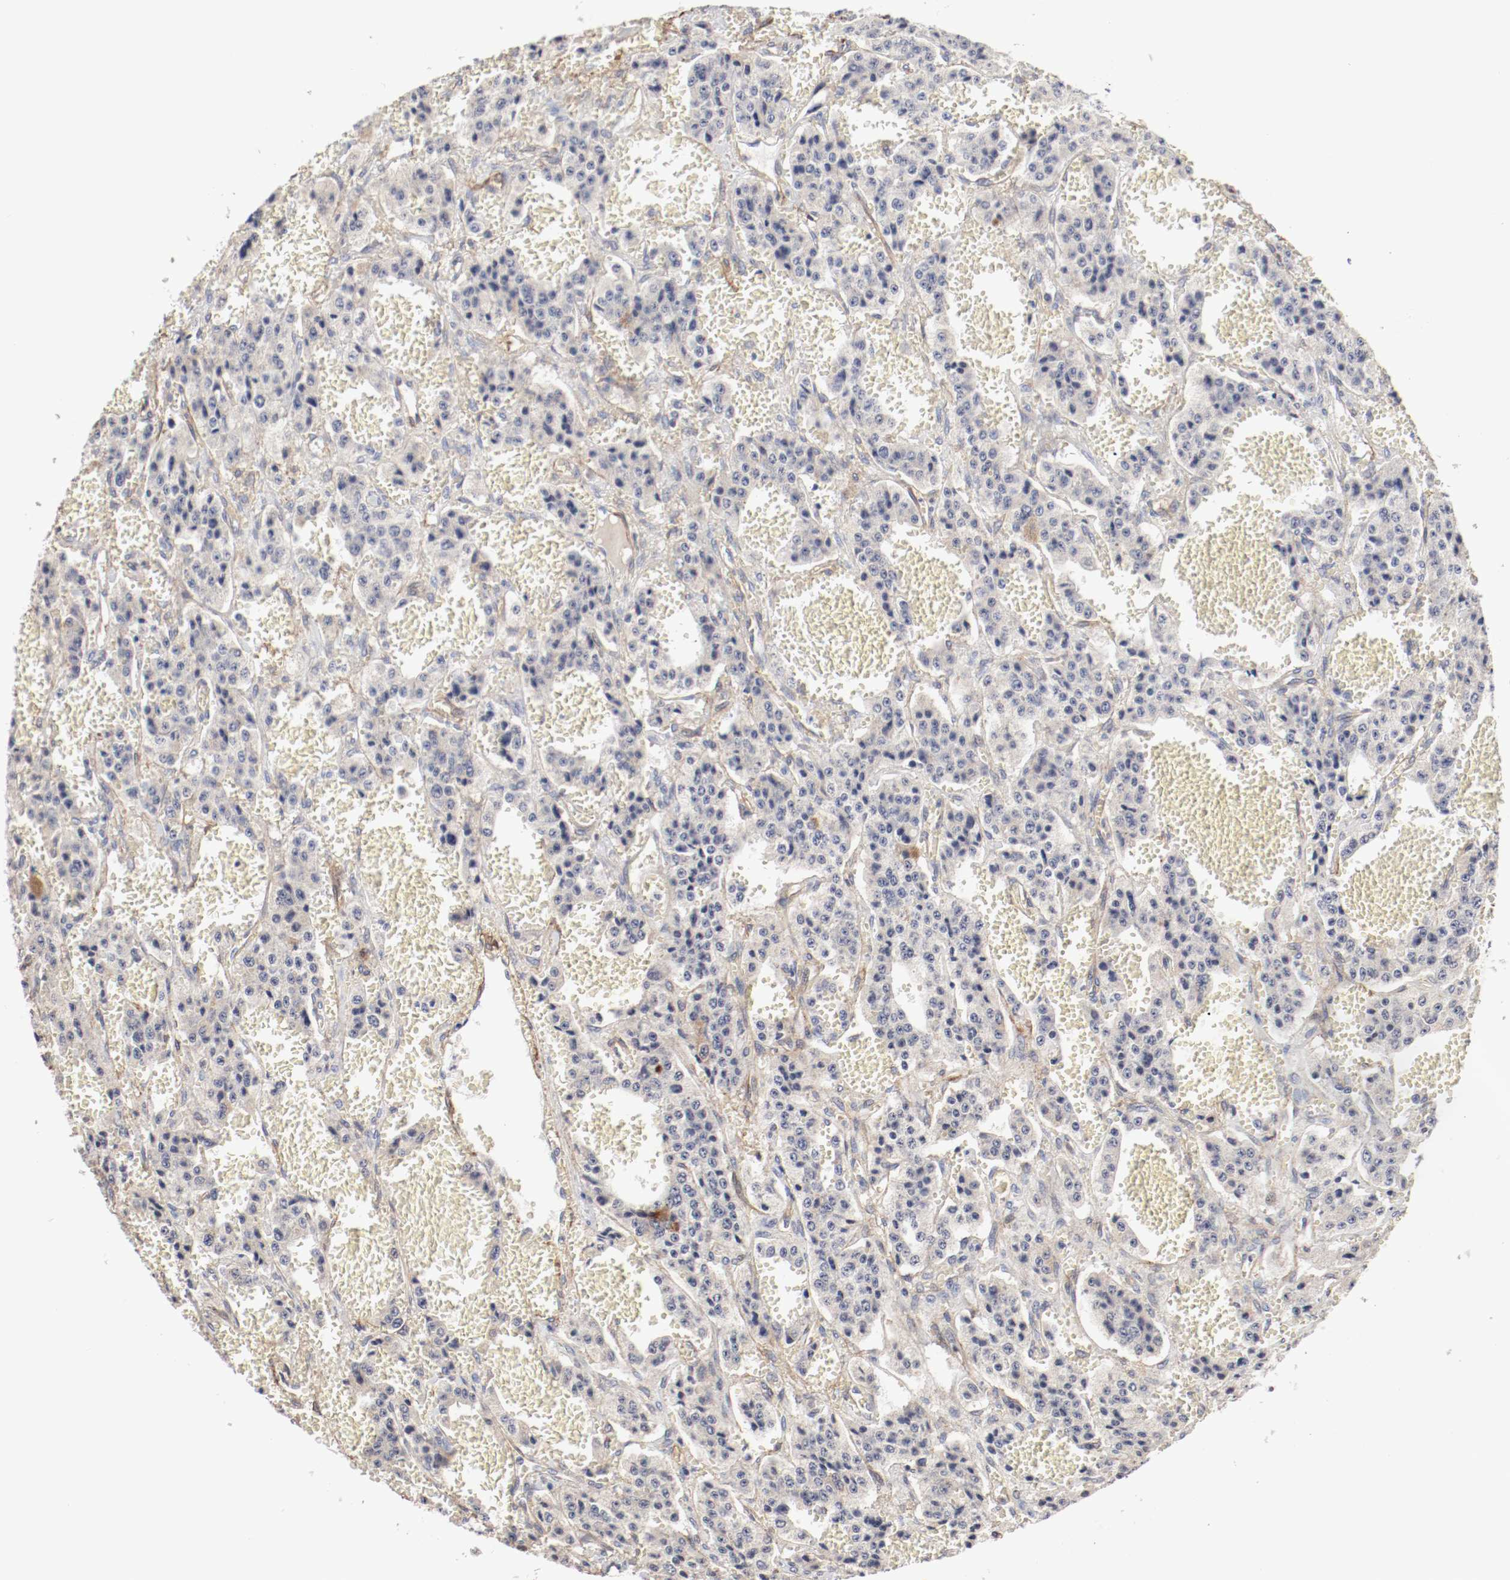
{"staining": {"intensity": "negative", "quantity": "none", "location": "none"}, "tissue": "carcinoid", "cell_type": "Tumor cells", "image_type": "cancer", "snomed": [{"axis": "morphology", "description": "Carcinoid, malignant, NOS"}, {"axis": "topography", "description": "Small intestine"}], "caption": "An image of human carcinoid is negative for staining in tumor cells. (DAB immunohistochemistry (IHC) visualized using brightfield microscopy, high magnification).", "gene": "MAGED4", "patient": {"sex": "male", "age": 52}}